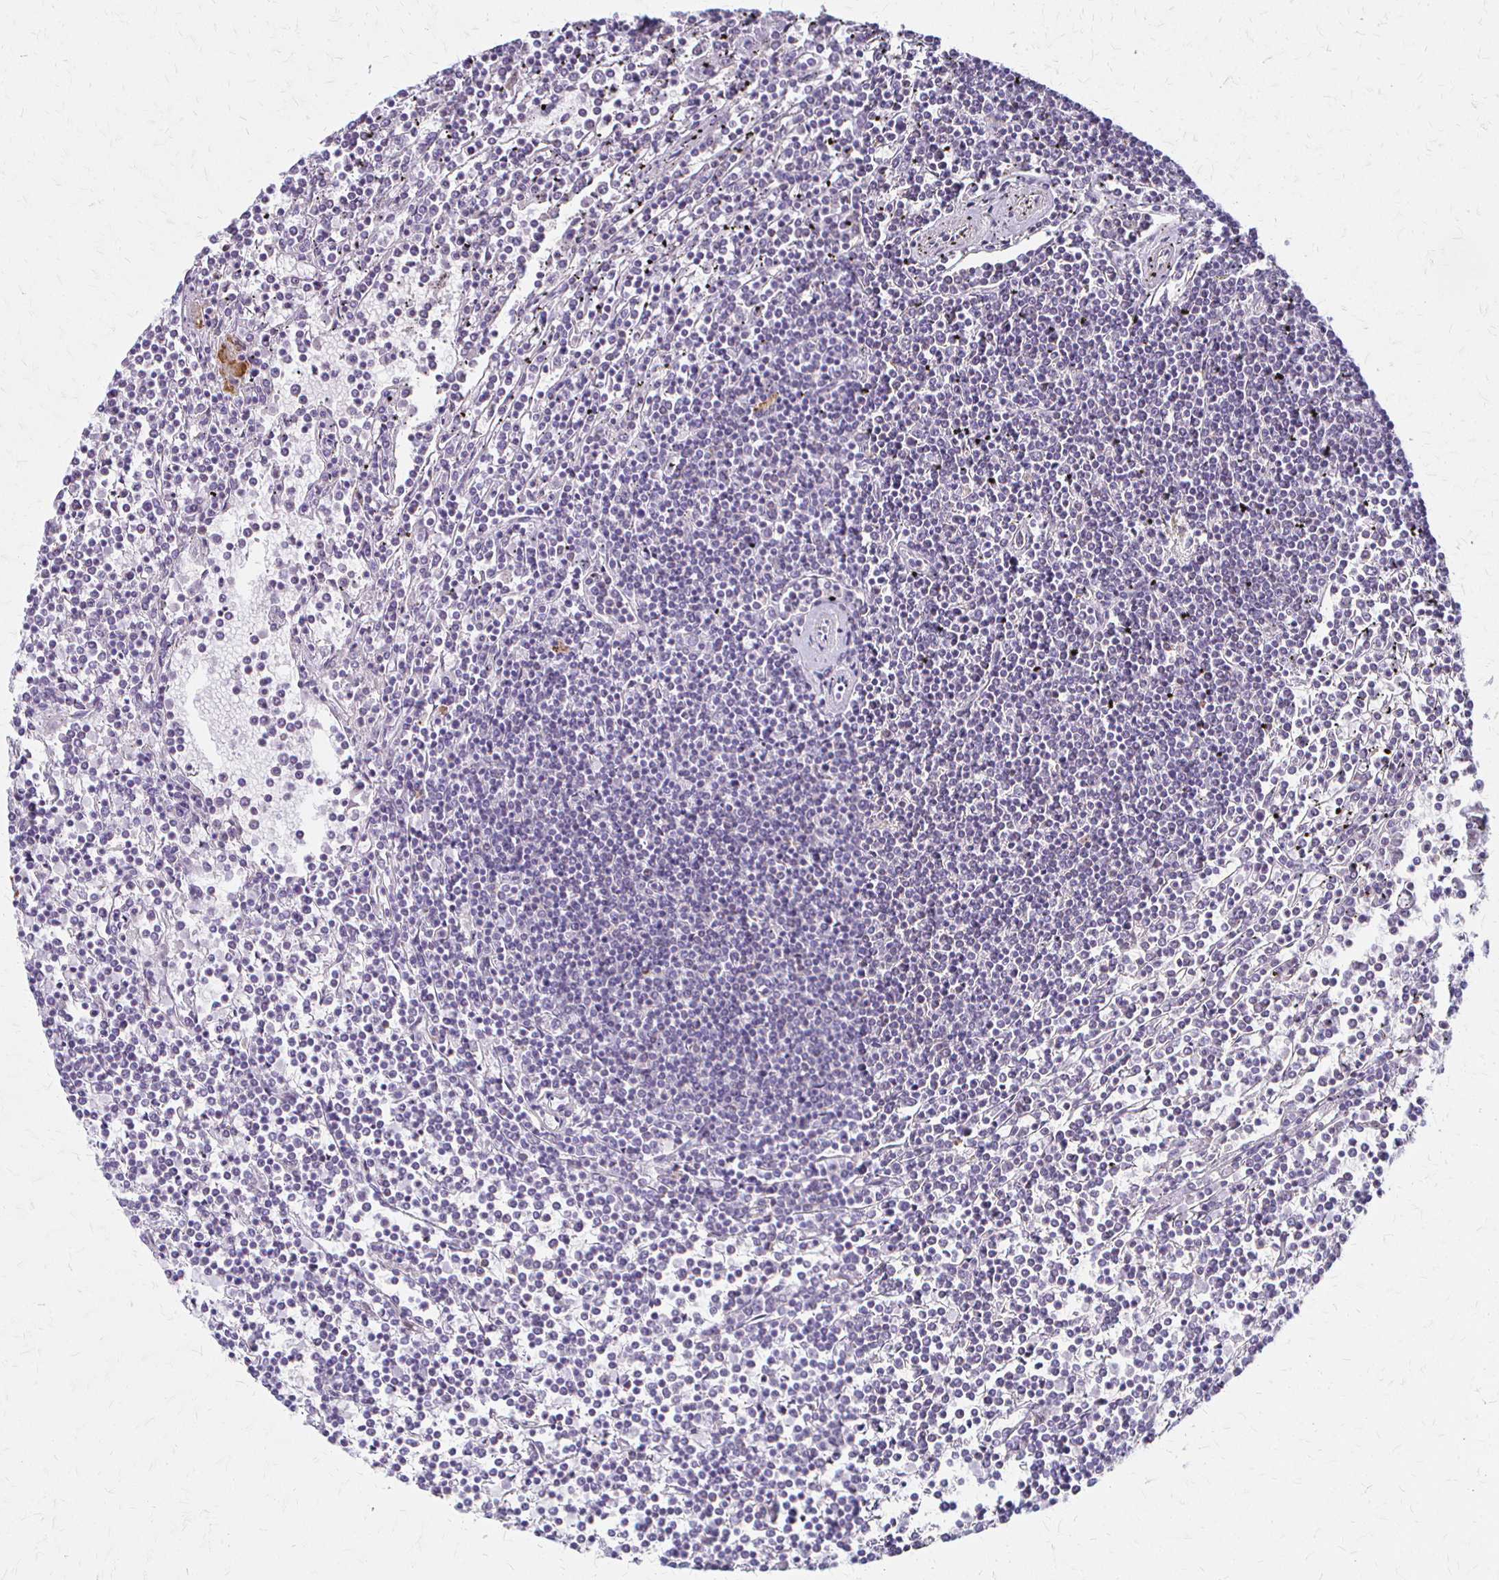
{"staining": {"intensity": "negative", "quantity": "none", "location": "none"}, "tissue": "lymphoma", "cell_type": "Tumor cells", "image_type": "cancer", "snomed": [{"axis": "morphology", "description": "Malignant lymphoma, non-Hodgkin's type, Low grade"}, {"axis": "topography", "description": "Spleen"}], "caption": "Lymphoma was stained to show a protein in brown. There is no significant expression in tumor cells.", "gene": "ACP5", "patient": {"sex": "female", "age": 19}}